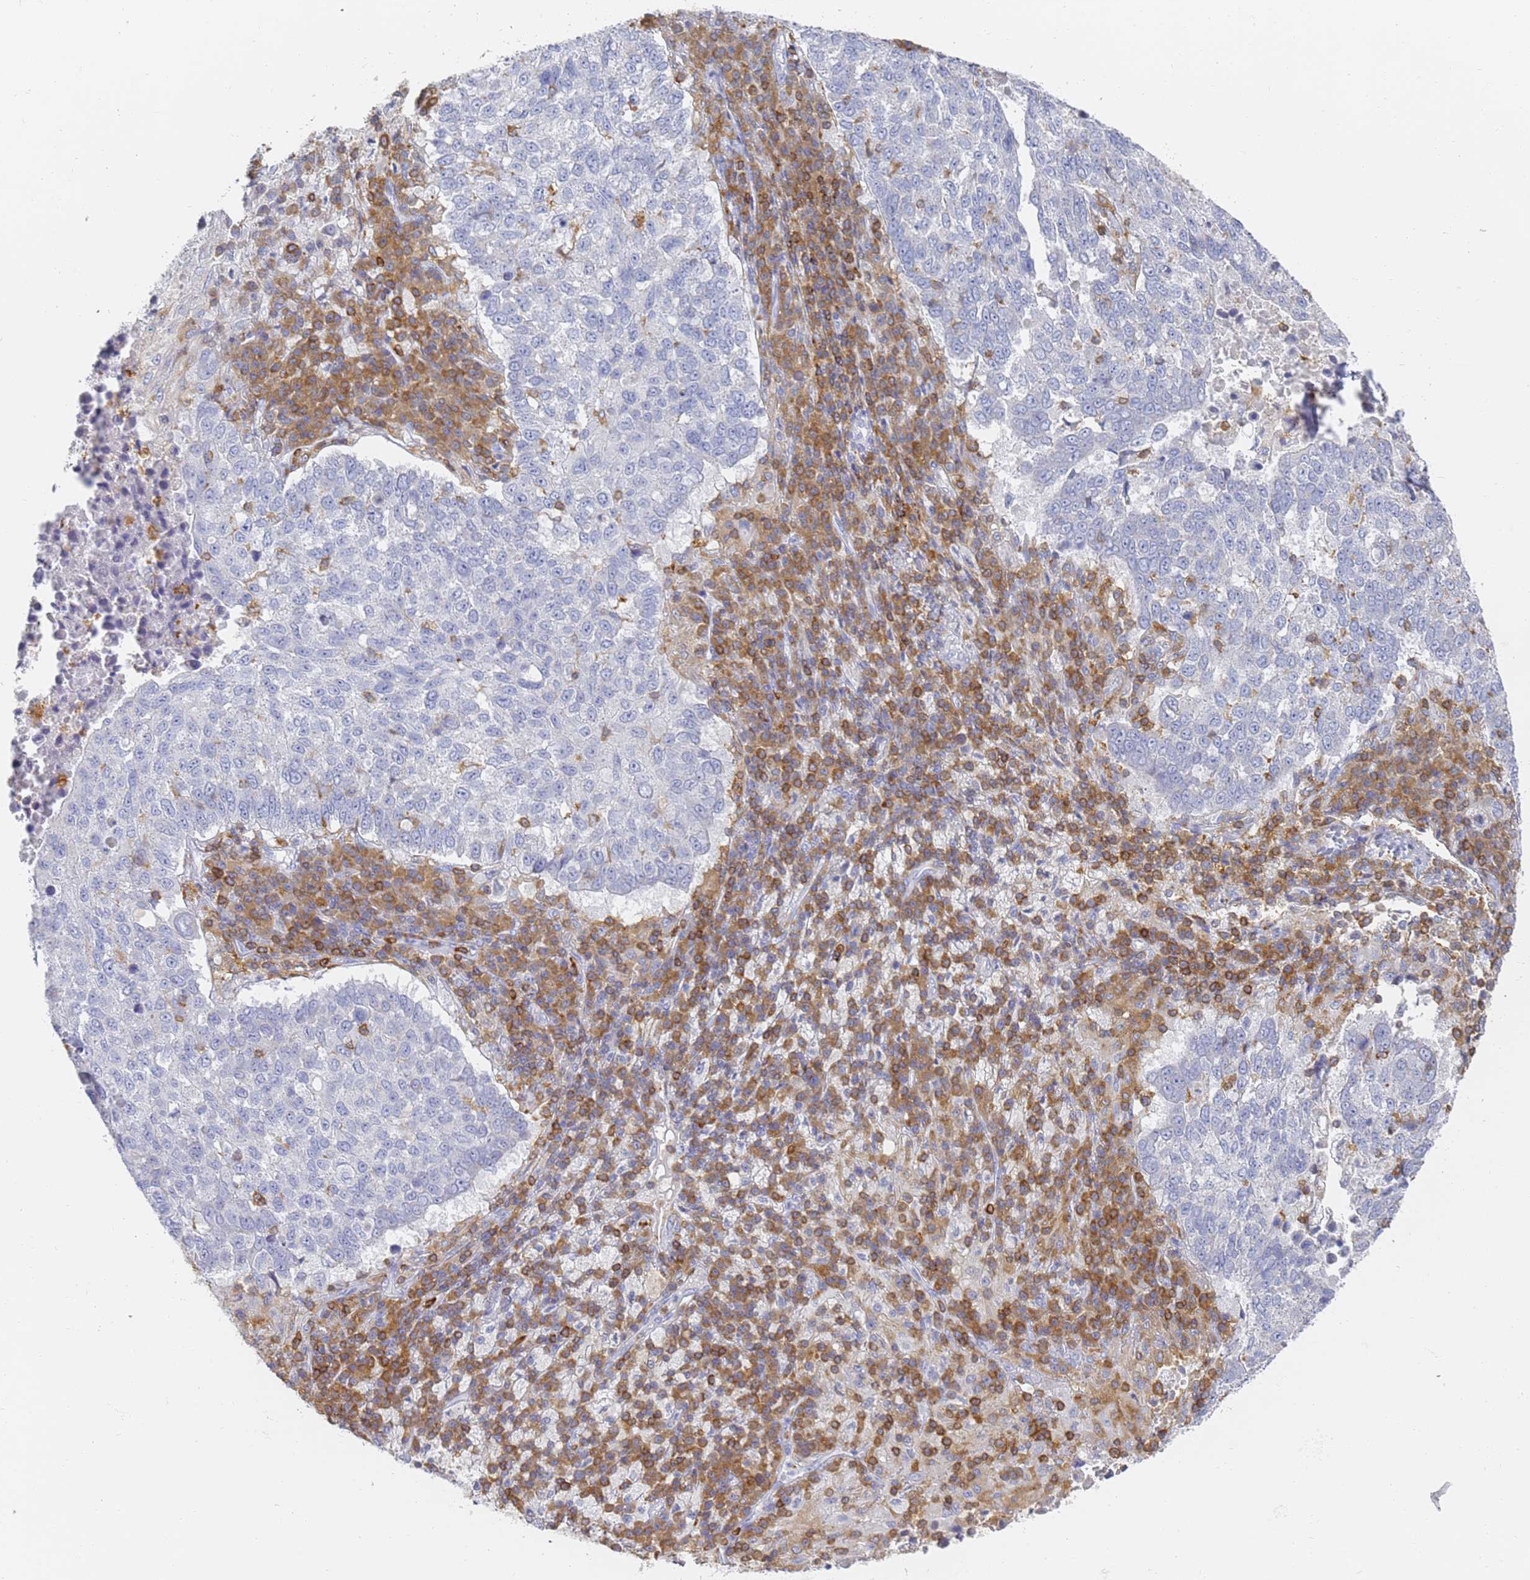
{"staining": {"intensity": "negative", "quantity": "none", "location": "none"}, "tissue": "lung cancer", "cell_type": "Tumor cells", "image_type": "cancer", "snomed": [{"axis": "morphology", "description": "Squamous cell carcinoma, NOS"}, {"axis": "topography", "description": "Lung"}], "caption": "DAB immunohistochemical staining of squamous cell carcinoma (lung) displays no significant expression in tumor cells.", "gene": "BIN2", "patient": {"sex": "male", "age": 73}}